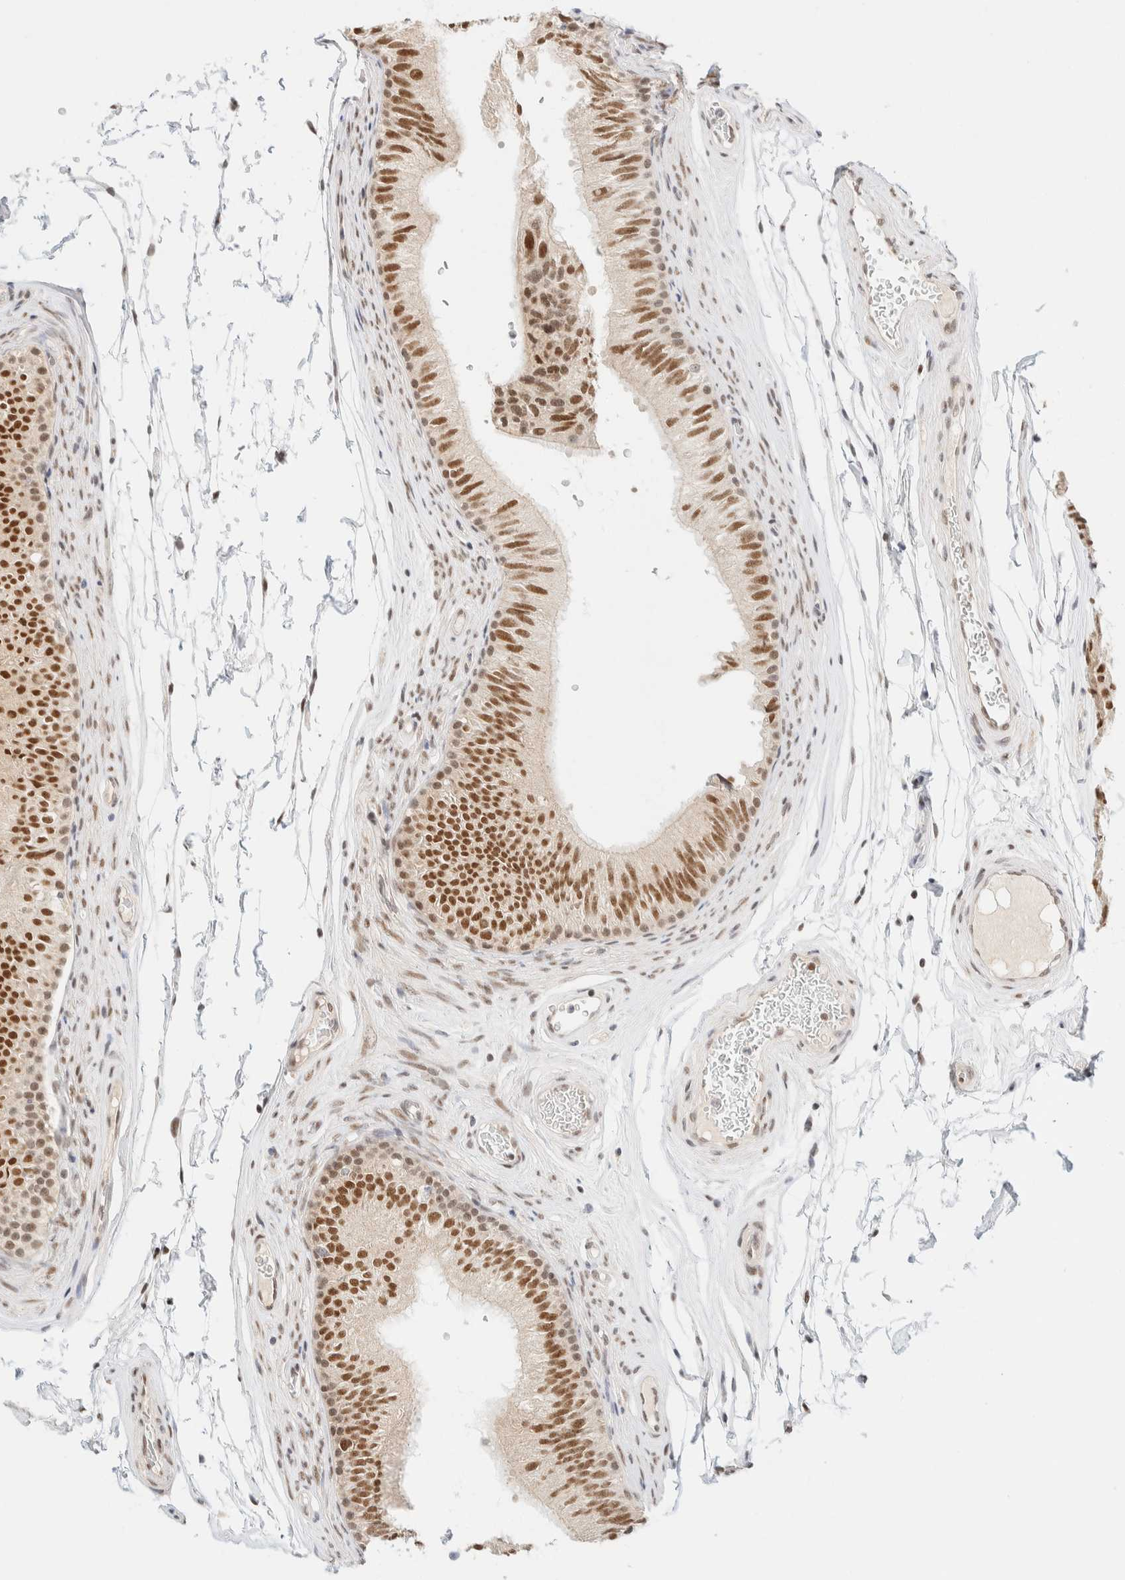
{"staining": {"intensity": "moderate", "quantity": ">75%", "location": "nuclear"}, "tissue": "epididymis", "cell_type": "Glandular cells", "image_type": "normal", "snomed": [{"axis": "morphology", "description": "Normal tissue, NOS"}, {"axis": "topography", "description": "Epididymis"}], "caption": "Brown immunohistochemical staining in unremarkable human epididymis reveals moderate nuclear expression in approximately >75% of glandular cells.", "gene": "PYGO2", "patient": {"sex": "male", "age": 36}}